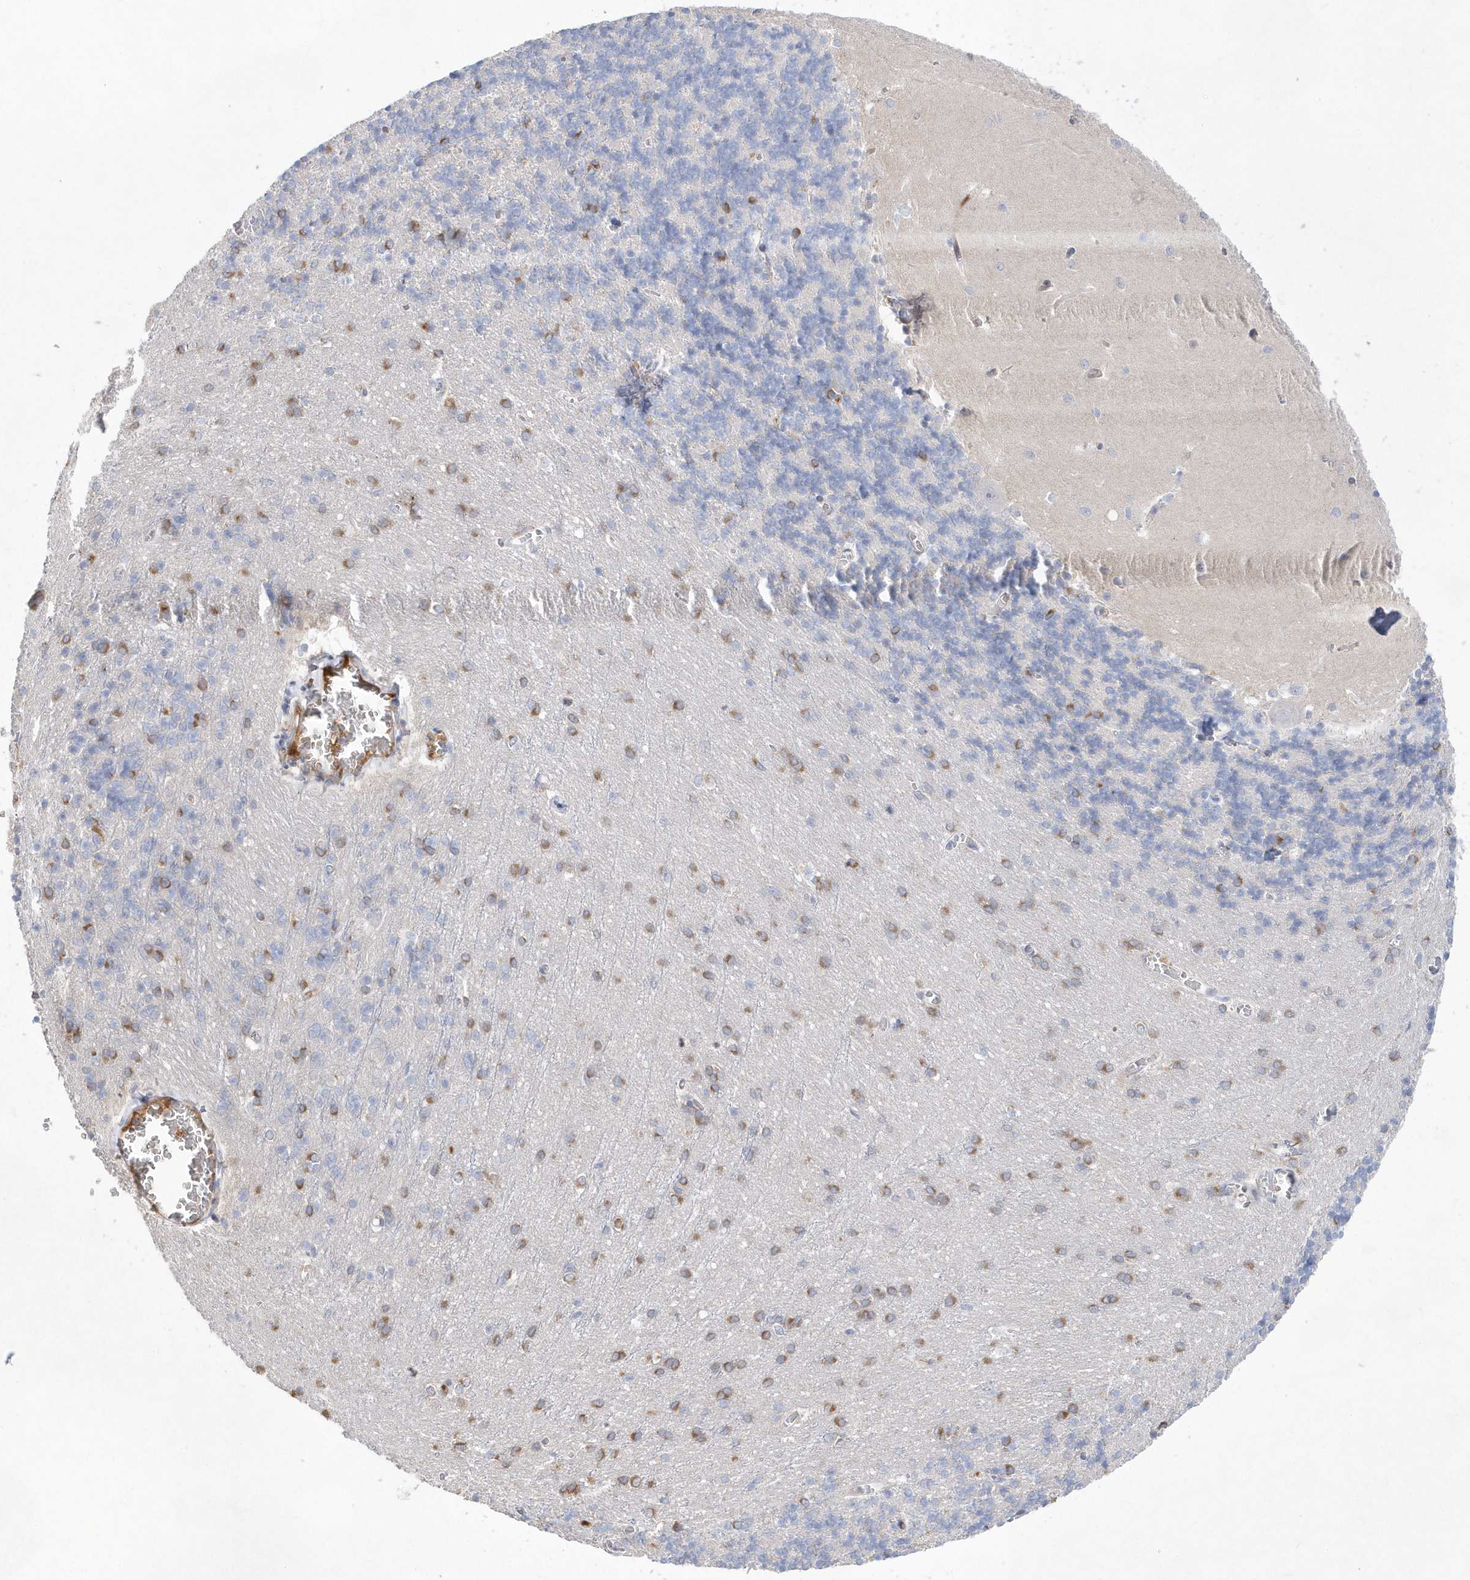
{"staining": {"intensity": "negative", "quantity": "none", "location": "none"}, "tissue": "cerebellum", "cell_type": "Cells in granular layer", "image_type": "normal", "snomed": [{"axis": "morphology", "description": "Normal tissue, NOS"}, {"axis": "topography", "description": "Cerebellum"}], "caption": "This is an immunohistochemistry (IHC) histopathology image of benign human cerebellum. There is no expression in cells in granular layer.", "gene": "TMEM132B", "patient": {"sex": "male", "age": 37}}